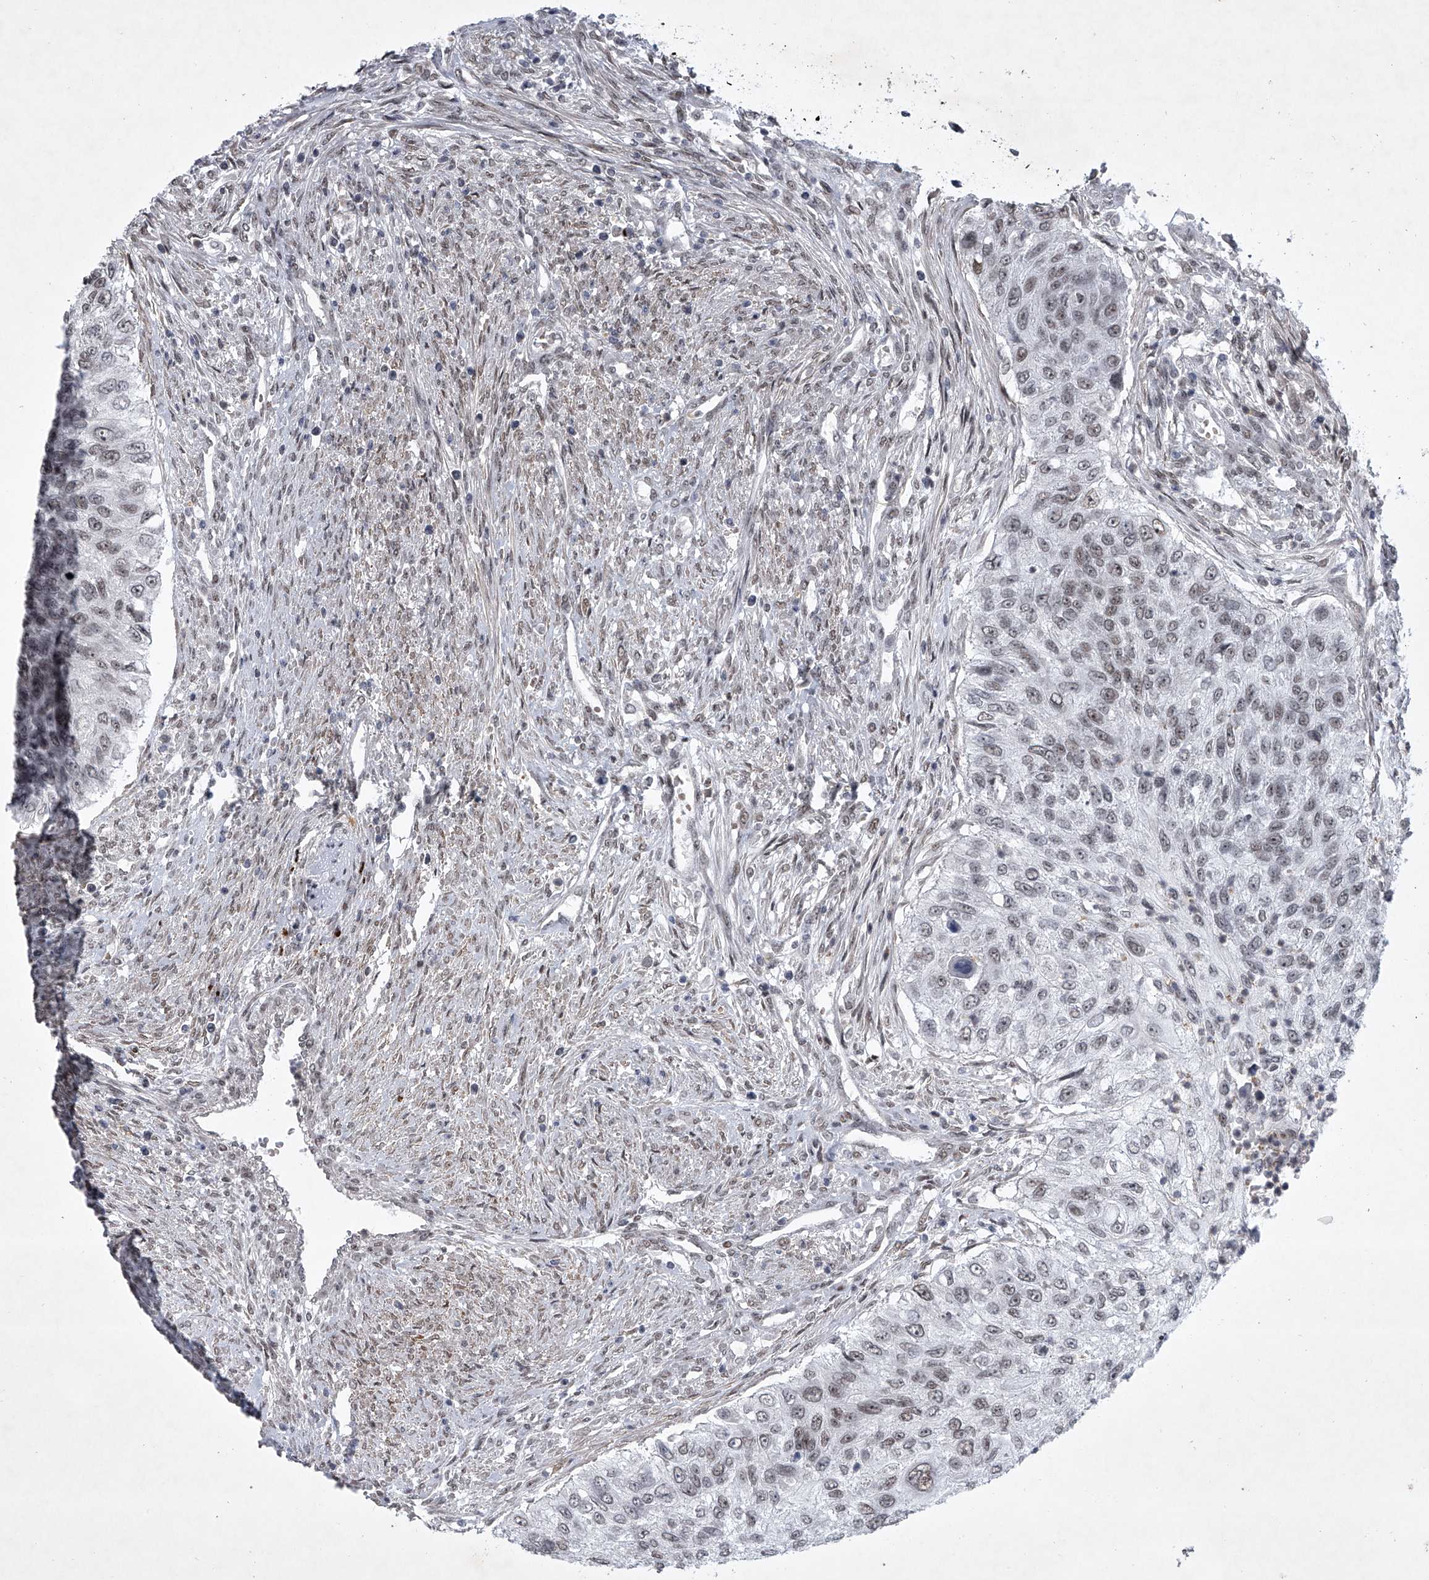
{"staining": {"intensity": "weak", "quantity": "<25%", "location": "nuclear"}, "tissue": "urothelial cancer", "cell_type": "Tumor cells", "image_type": "cancer", "snomed": [{"axis": "morphology", "description": "Urothelial carcinoma, High grade"}, {"axis": "topography", "description": "Urinary bladder"}], "caption": "An immunohistochemistry micrograph of urothelial cancer is shown. There is no staining in tumor cells of urothelial cancer.", "gene": "MLLT1", "patient": {"sex": "female", "age": 60}}